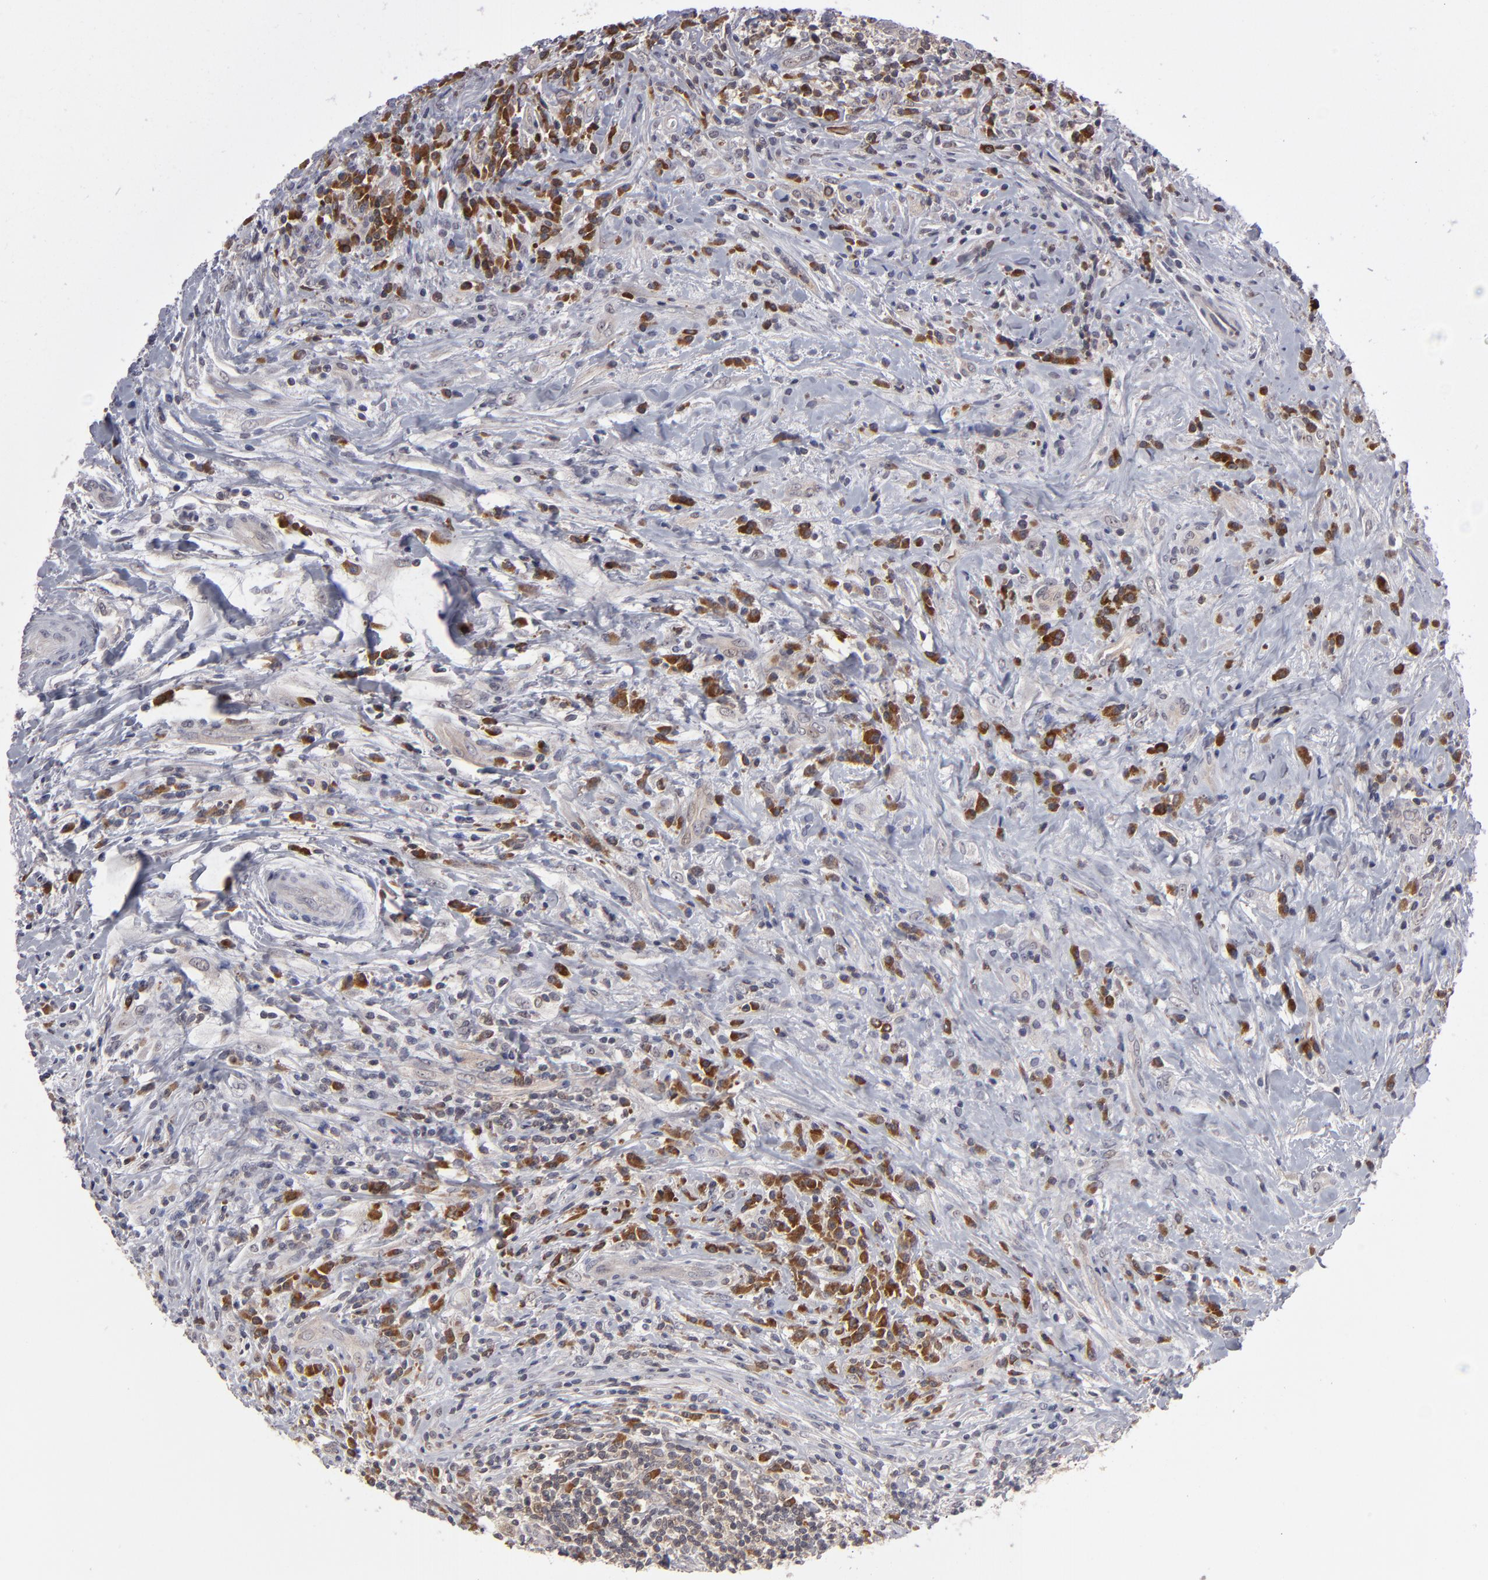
{"staining": {"intensity": "strong", "quantity": ">75%", "location": "cytoplasmic/membranous"}, "tissue": "lymphoma", "cell_type": "Tumor cells", "image_type": "cancer", "snomed": [{"axis": "morphology", "description": "Hodgkin's disease, NOS"}, {"axis": "topography", "description": "Lymph node"}], "caption": "High-magnification brightfield microscopy of lymphoma stained with DAB (3,3'-diaminobenzidine) (brown) and counterstained with hematoxylin (blue). tumor cells exhibit strong cytoplasmic/membranous positivity is present in approximately>75% of cells.", "gene": "GLCCI1", "patient": {"sex": "female", "age": 25}}